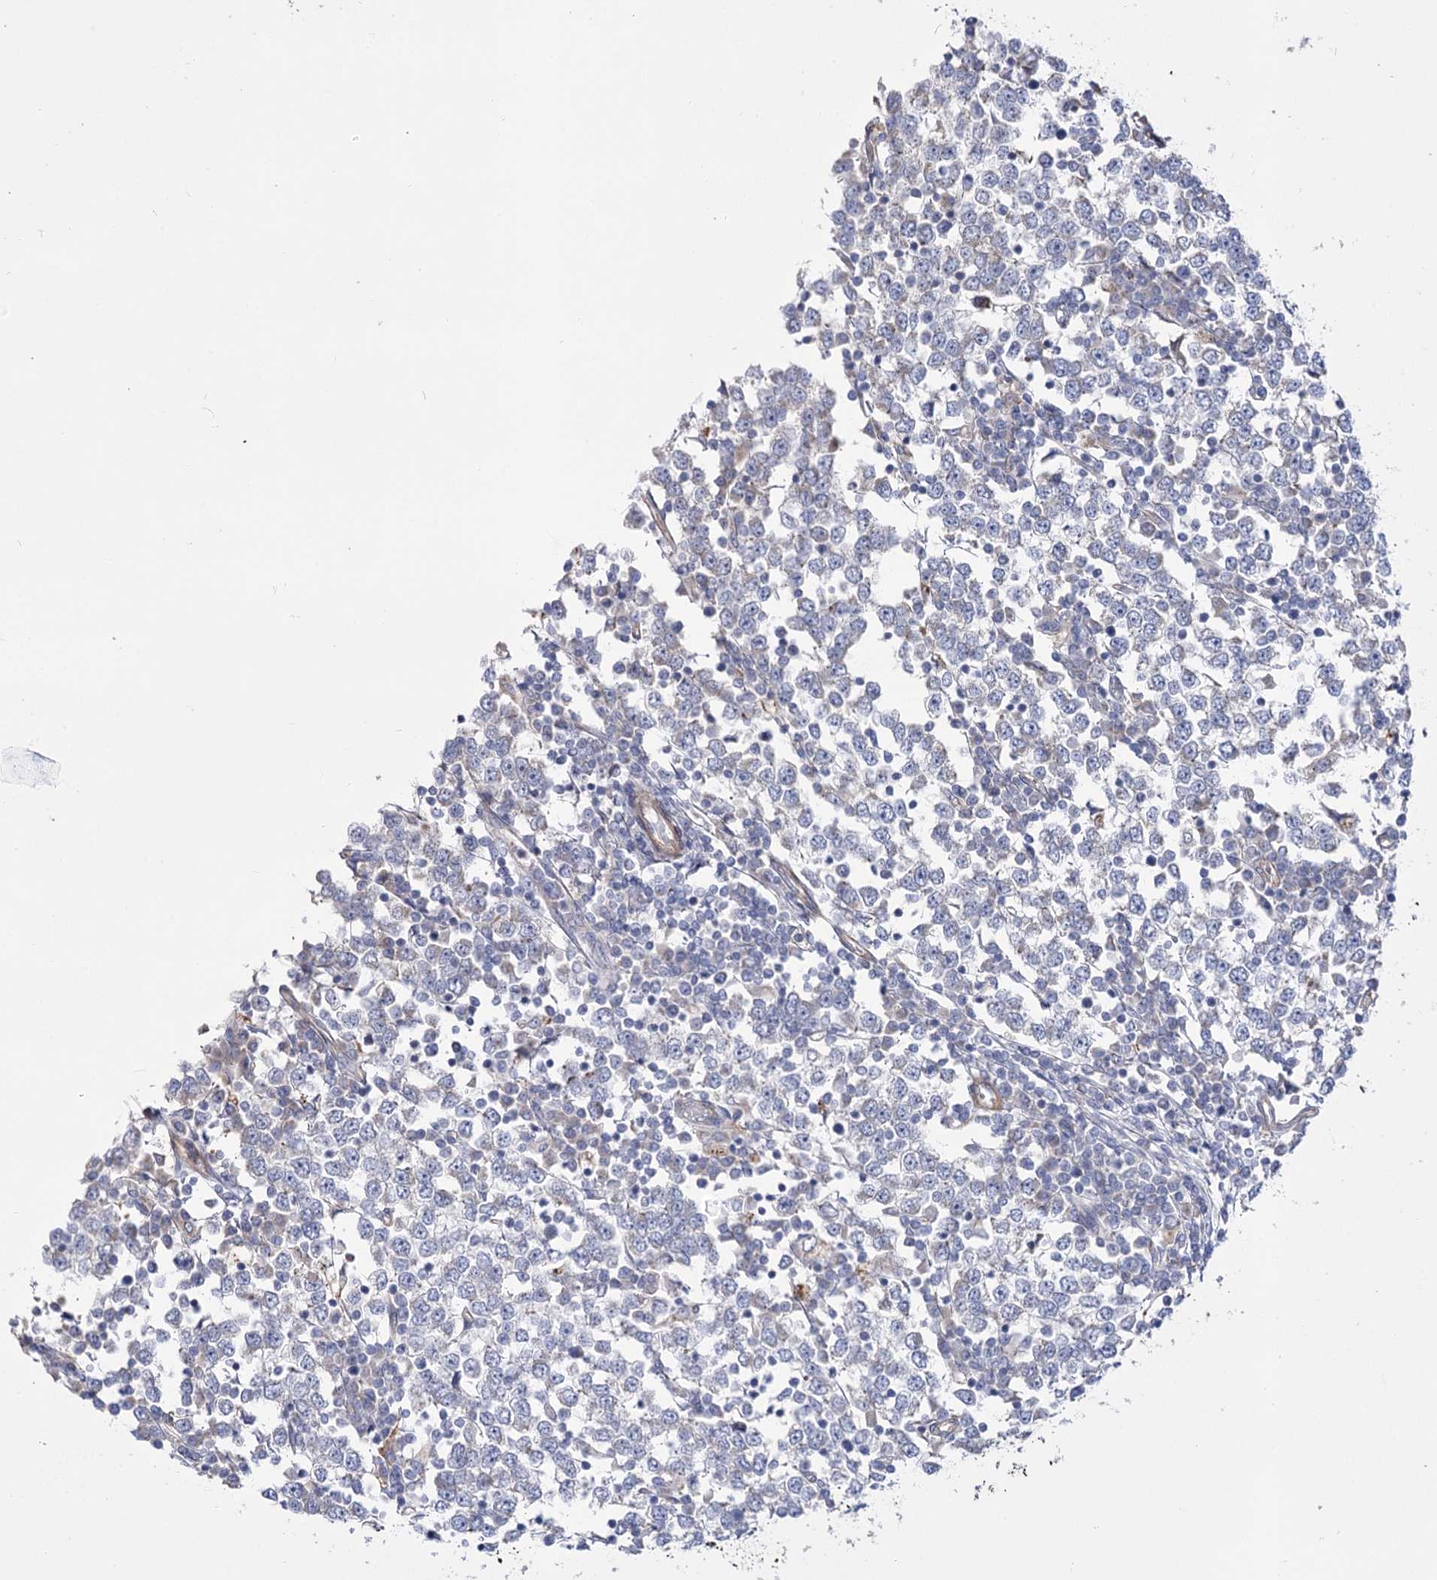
{"staining": {"intensity": "negative", "quantity": "none", "location": "none"}, "tissue": "testis cancer", "cell_type": "Tumor cells", "image_type": "cancer", "snomed": [{"axis": "morphology", "description": "Seminoma, NOS"}, {"axis": "topography", "description": "Testis"}], "caption": "A photomicrograph of testis seminoma stained for a protein demonstrates no brown staining in tumor cells.", "gene": "TMEM164", "patient": {"sex": "male", "age": 65}}